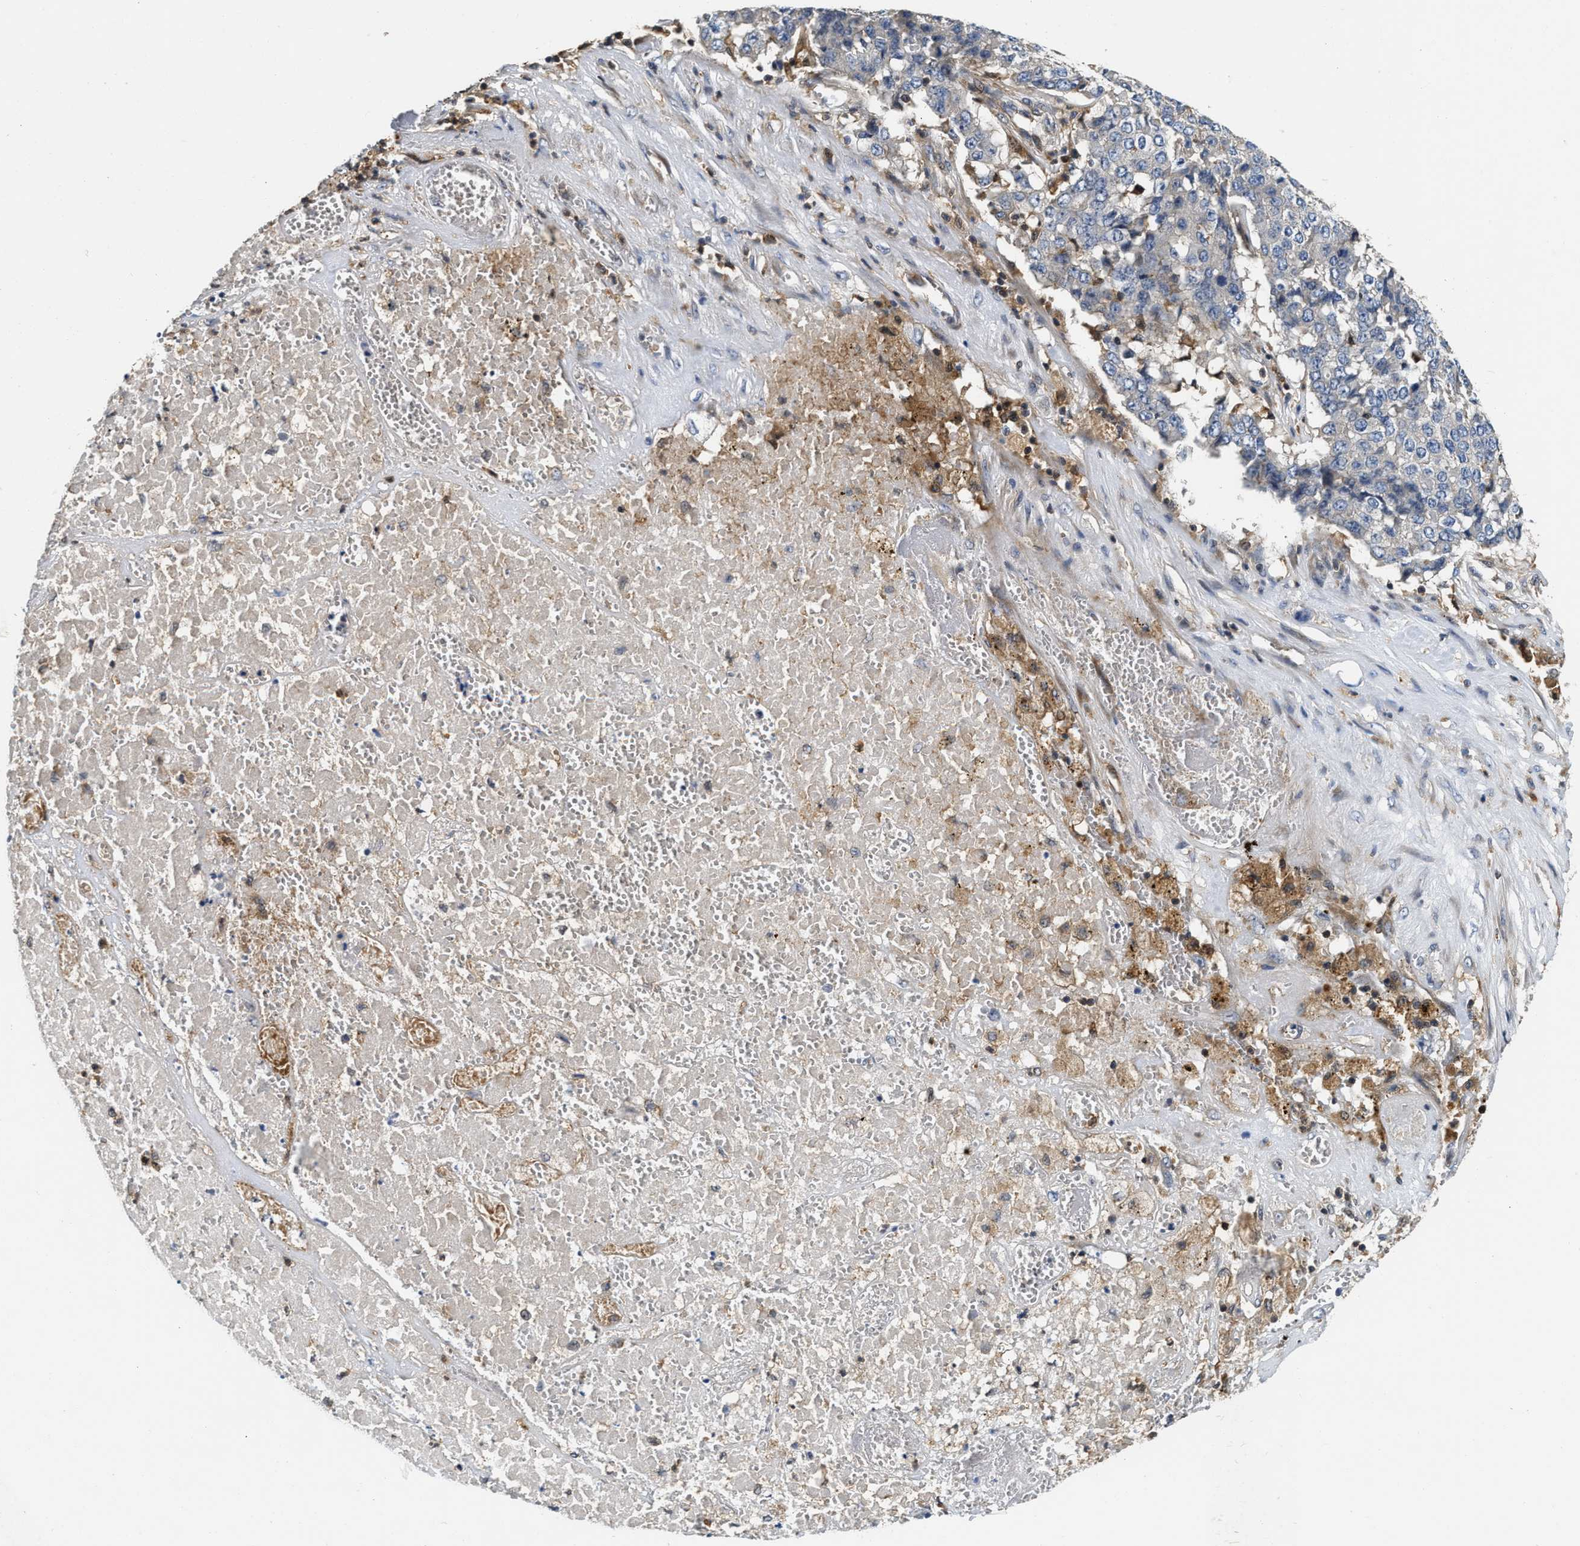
{"staining": {"intensity": "negative", "quantity": "none", "location": "none"}, "tissue": "pancreatic cancer", "cell_type": "Tumor cells", "image_type": "cancer", "snomed": [{"axis": "morphology", "description": "Adenocarcinoma, NOS"}, {"axis": "topography", "description": "Pancreas"}], "caption": "DAB (3,3'-diaminobenzidine) immunohistochemical staining of human pancreatic adenocarcinoma shows no significant staining in tumor cells.", "gene": "OSTF1", "patient": {"sex": "male", "age": 50}}